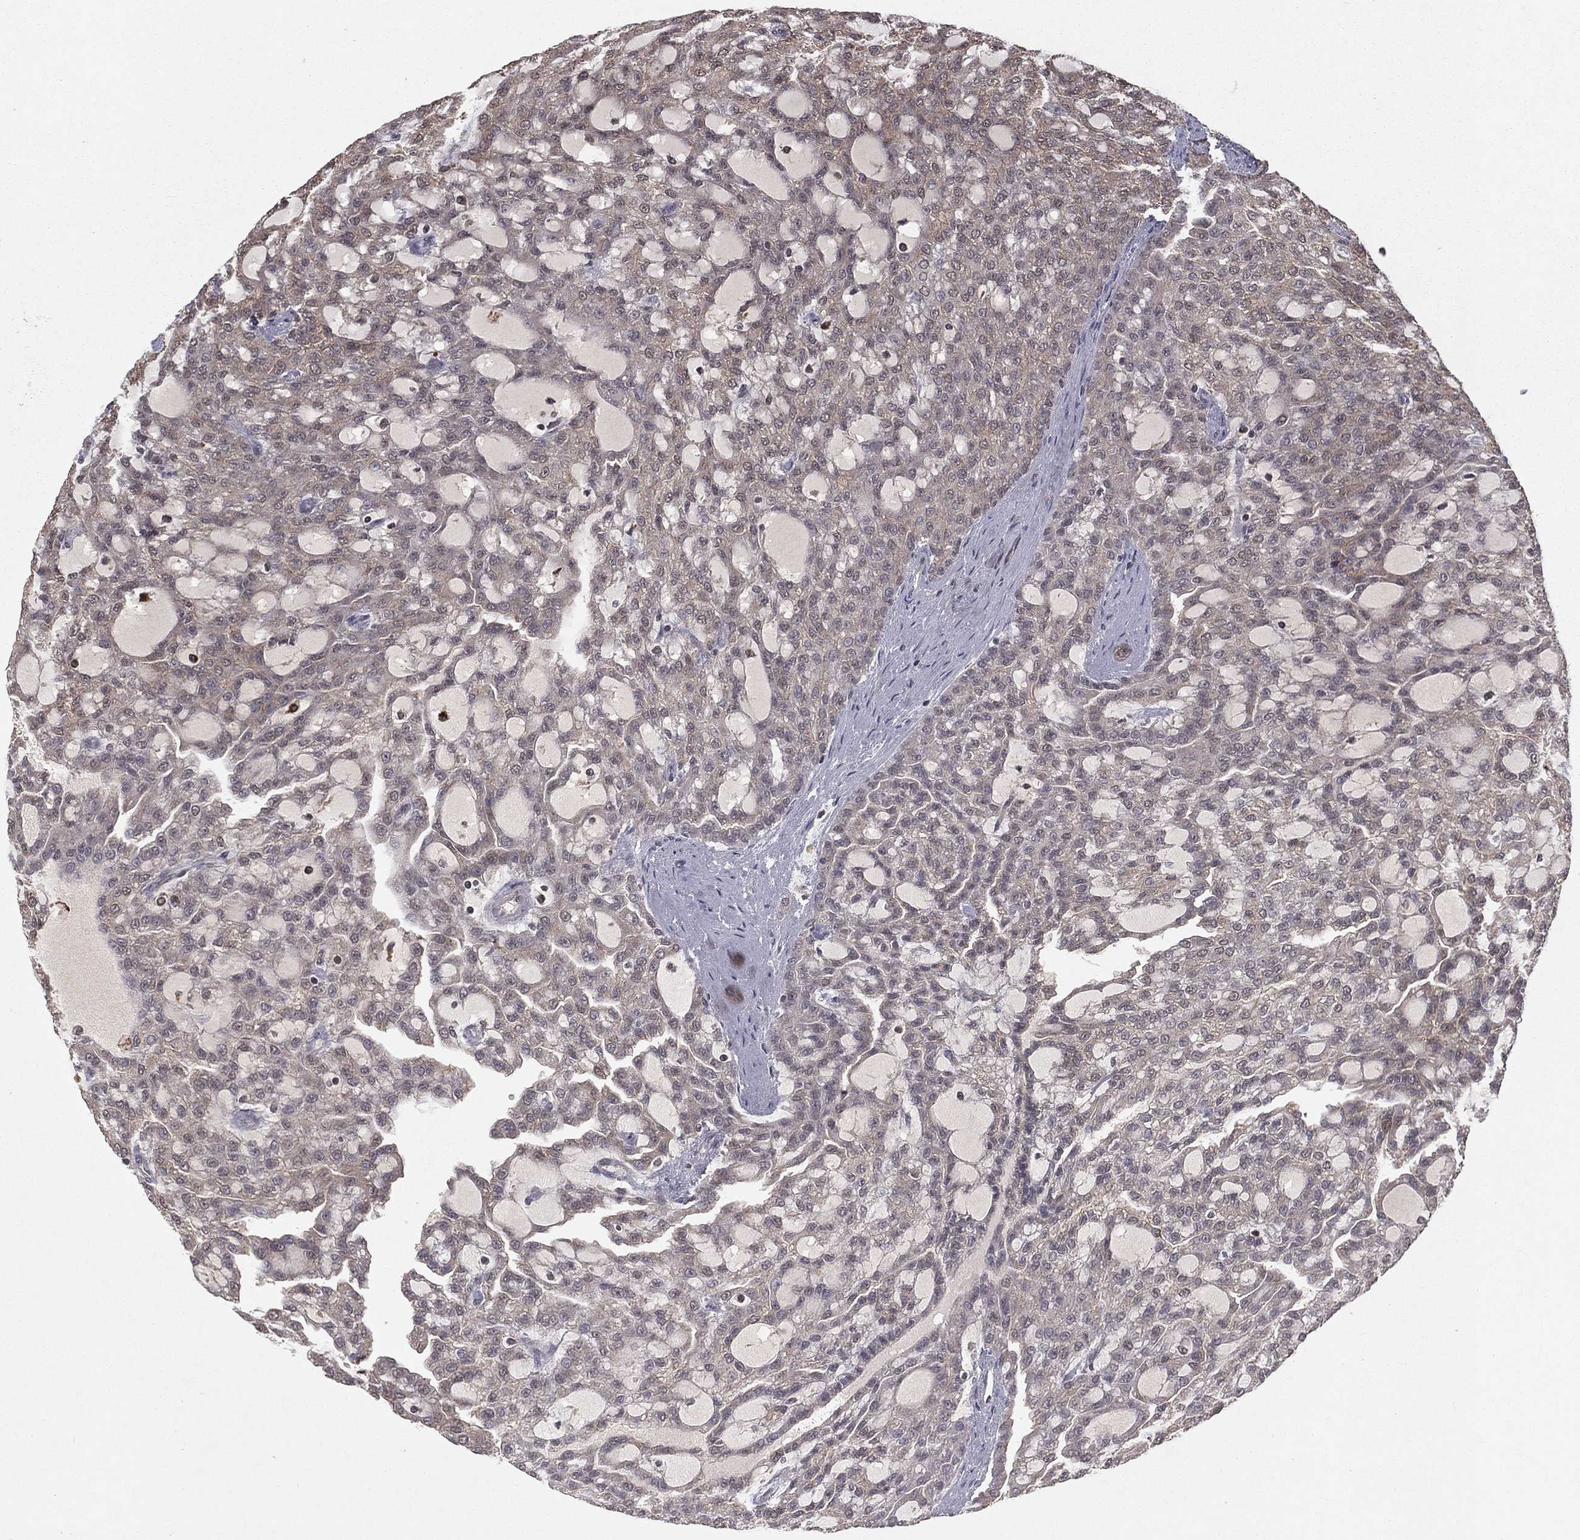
{"staining": {"intensity": "weak", "quantity": "<25%", "location": "cytoplasmic/membranous"}, "tissue": "renal cancer", "cell_type": "Tumor cells", "image_type": "cancer", "snomed": [{"axis": "morphology", "description": "Adenocarcinoma, NOS"}, {"axis": "topography", "description": "Kidney"}], "caption": "Protein analysis of renal adenocarcinoma shows no significant staining in tumor cells.", "gene": "ZDHHC15", "patient": {"sex": "male", "age": 63}}